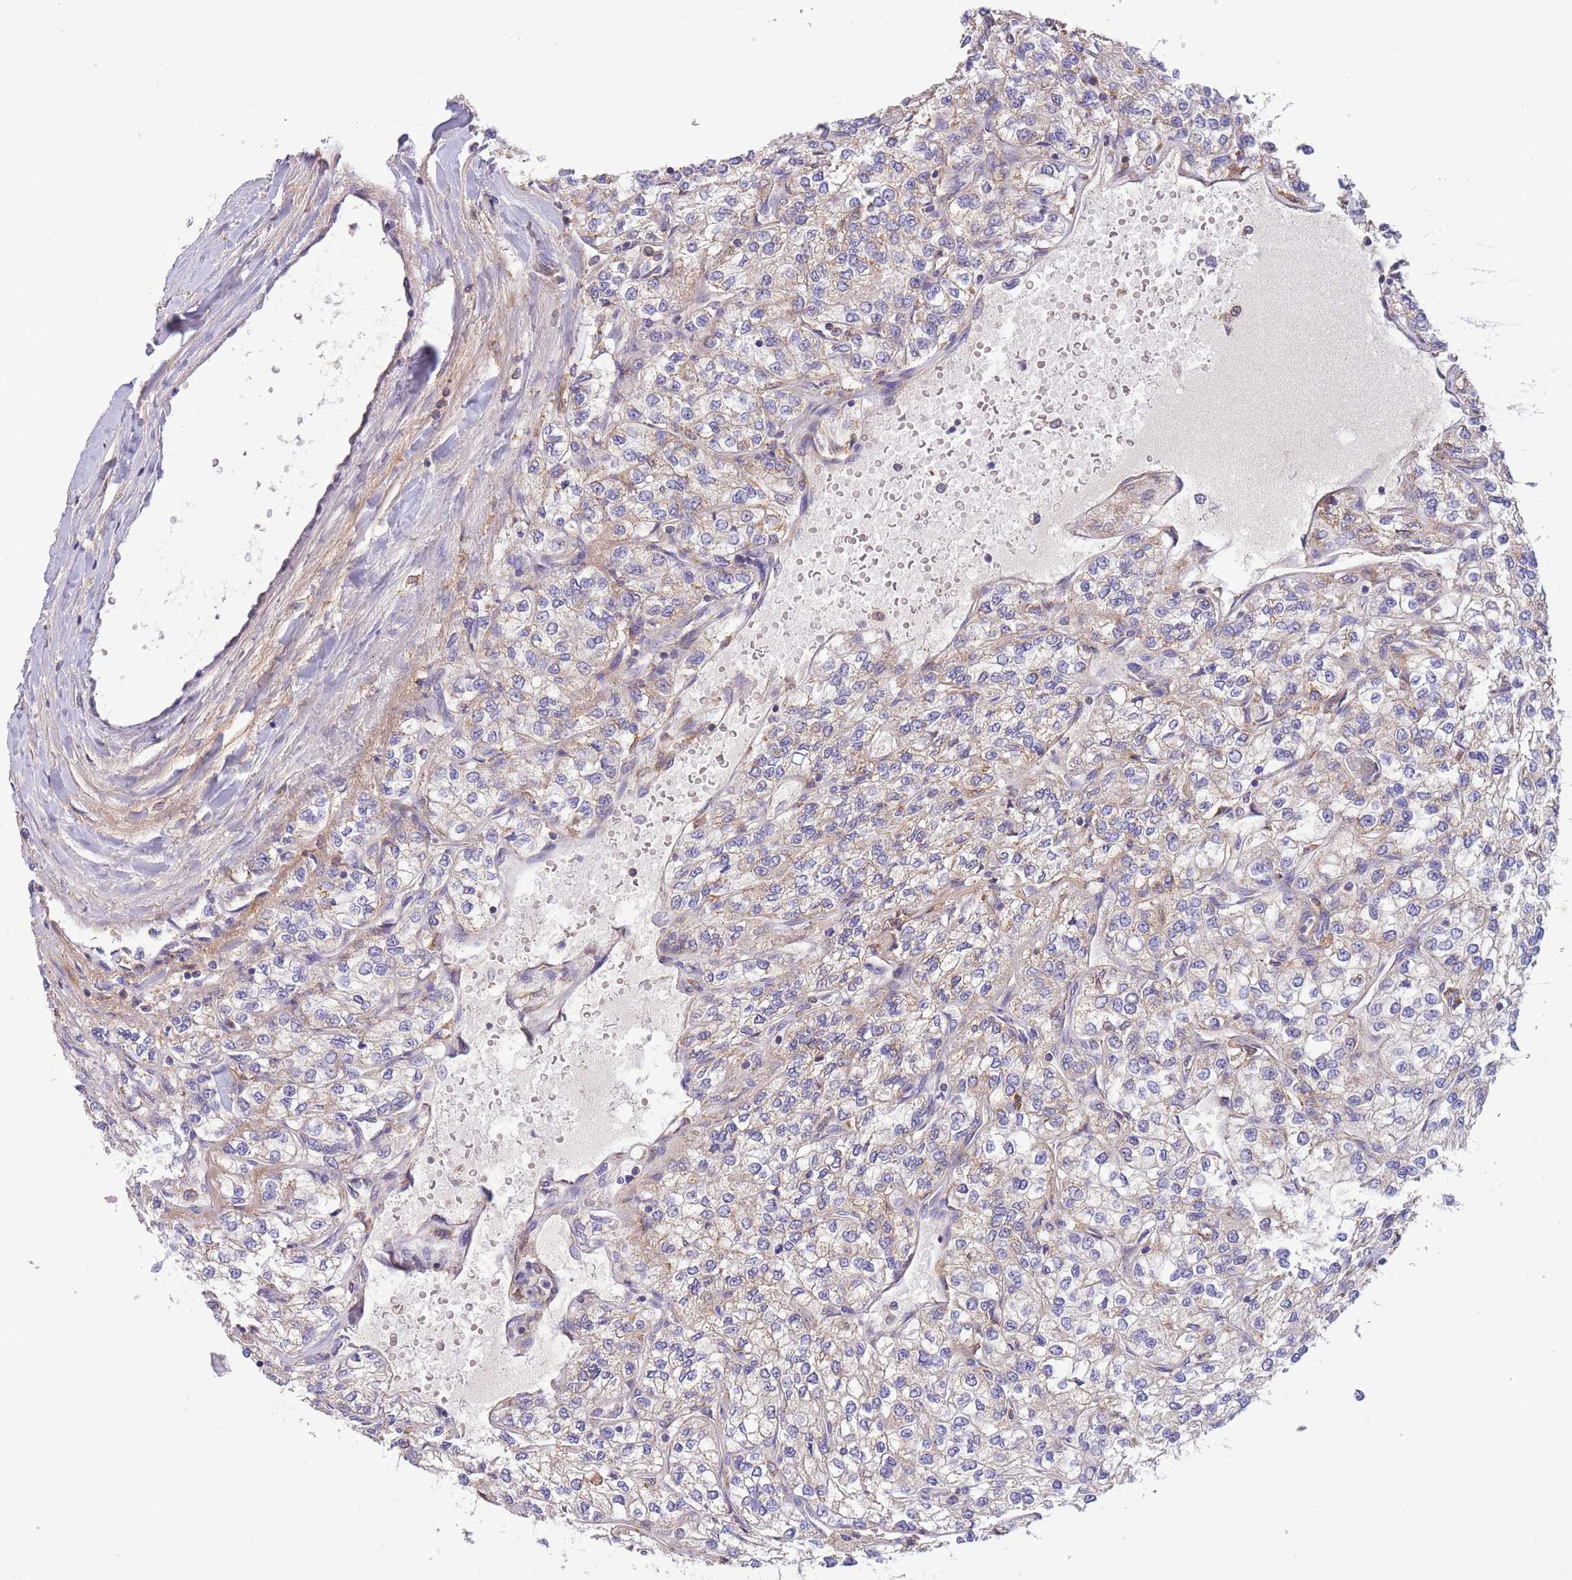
{"staining": {"intensity": "moderate", "quantity": "<25%", "location": "cytoplasmic/membranous"}, "tissue": "renal cancer", "cell_type": "Tumor cells", "image_type": "cancer", "snomed": [{"axis": "morphology", "description": "Adenocarcinoma, NOS"}, {"axis": "topography", "description": "Kidney"}], "caption": "This is a photomicrograph of IHC staining of renal cancer, which shows moderate positivity in the cytoplasmic/membranous of tumor cells.", "gene": "SLC25A42", "patient": {"sex": "male", "age": 80}}